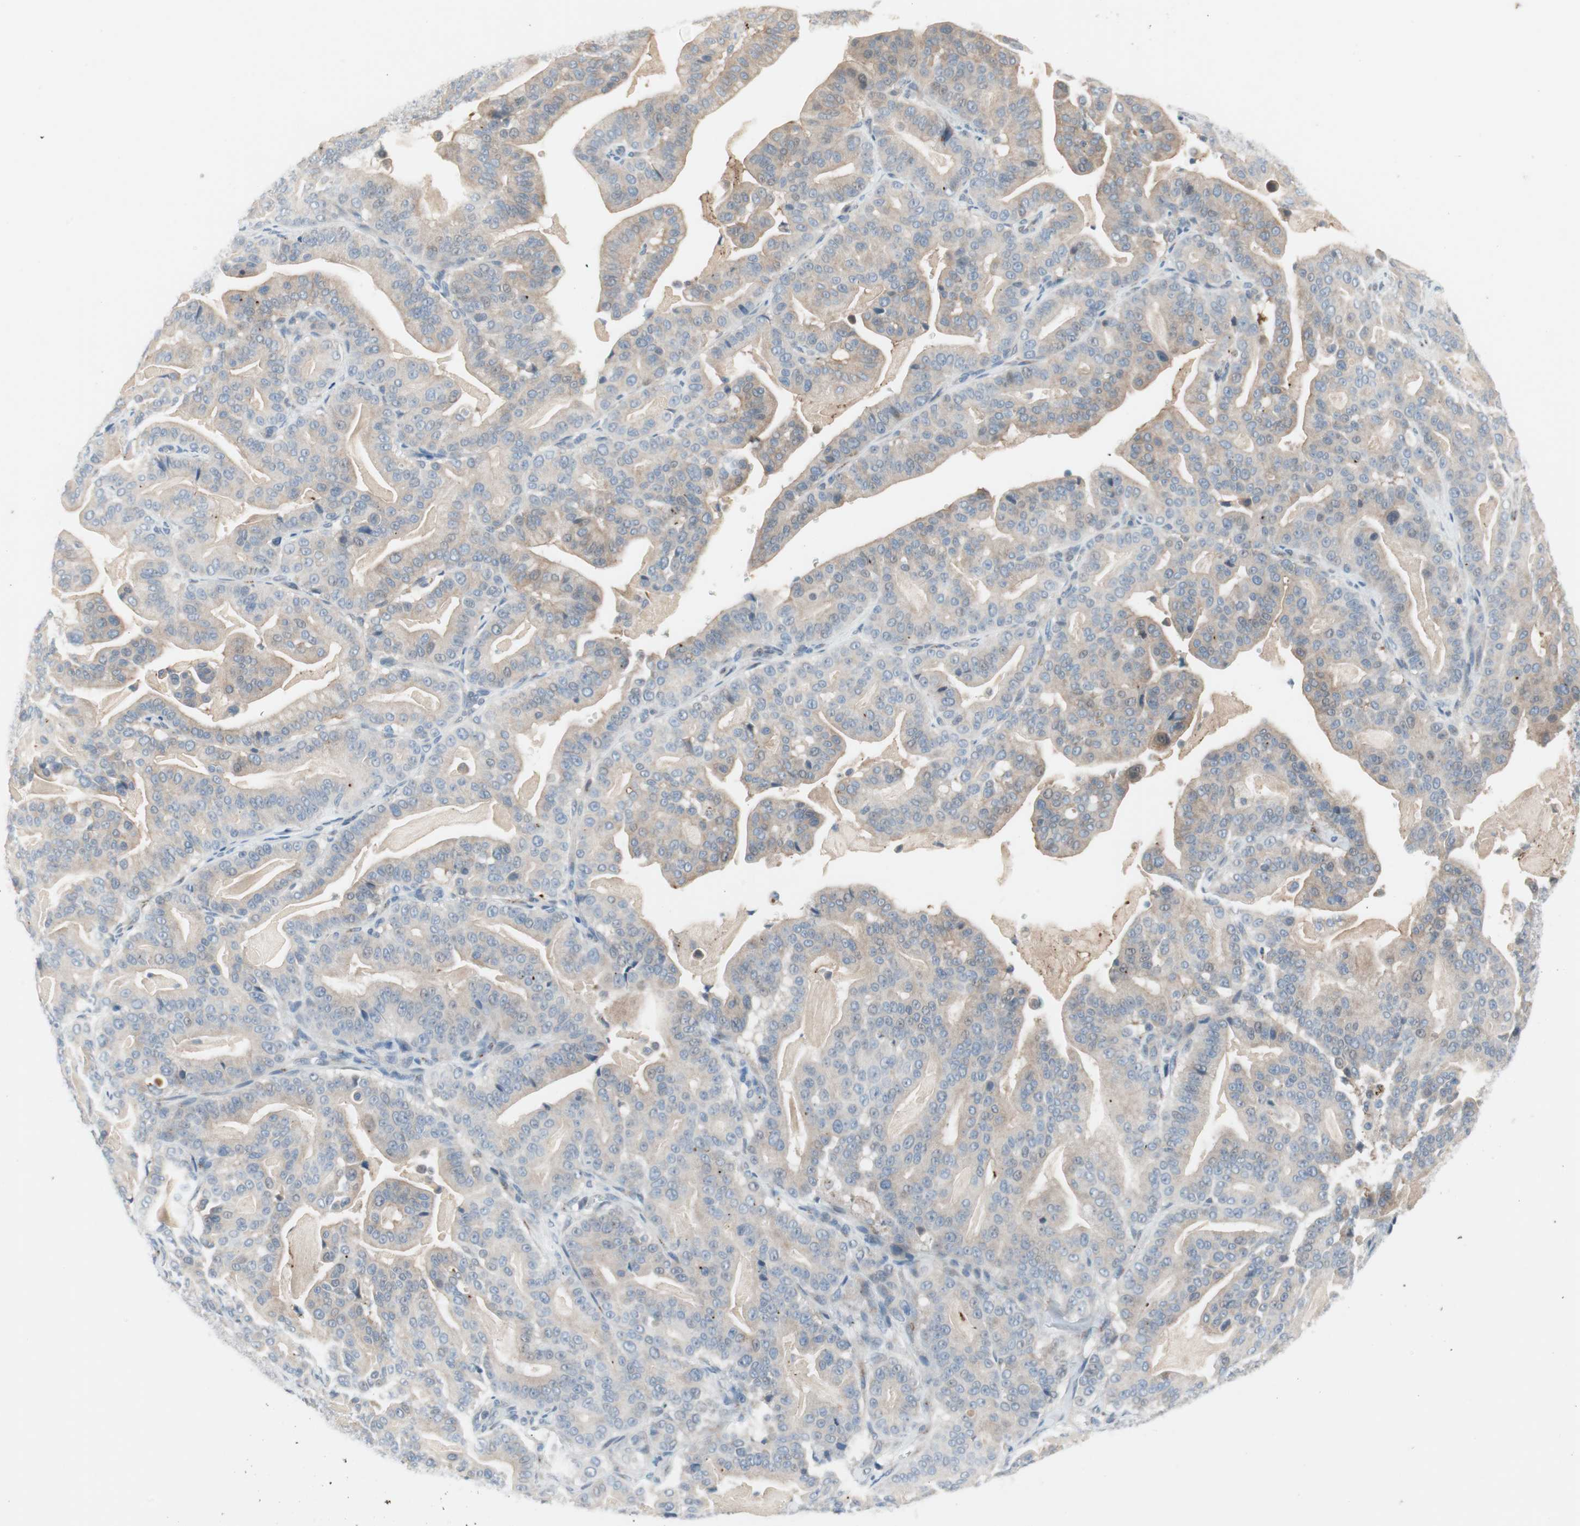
{"staining": {"intensity": "weak", "quantity": "25%-75%", "location": "cytoplasmic/membranous"}, "tissue": "pancreatic cancer", "cell_type": "Tumor cells", "image_type": "cancer", "snomed": [{"axis": "morphology", "description": "Adenocarcinoma, NOS"}, {"axis": "topography", "description": "Pancreas"}], "caption": "Immunohistochemistry image of neoplastic tissue: pancreatic cancer stained using immunohistochemistry demonstrates low levels of weak protein expression localized specifically in the cytoplasmic/membranous of tumor cells, appearing as a cytoplasmic/membranous brown color.", "gene": "PDZK1", "patient": {"sex": "male", "age": 63}}